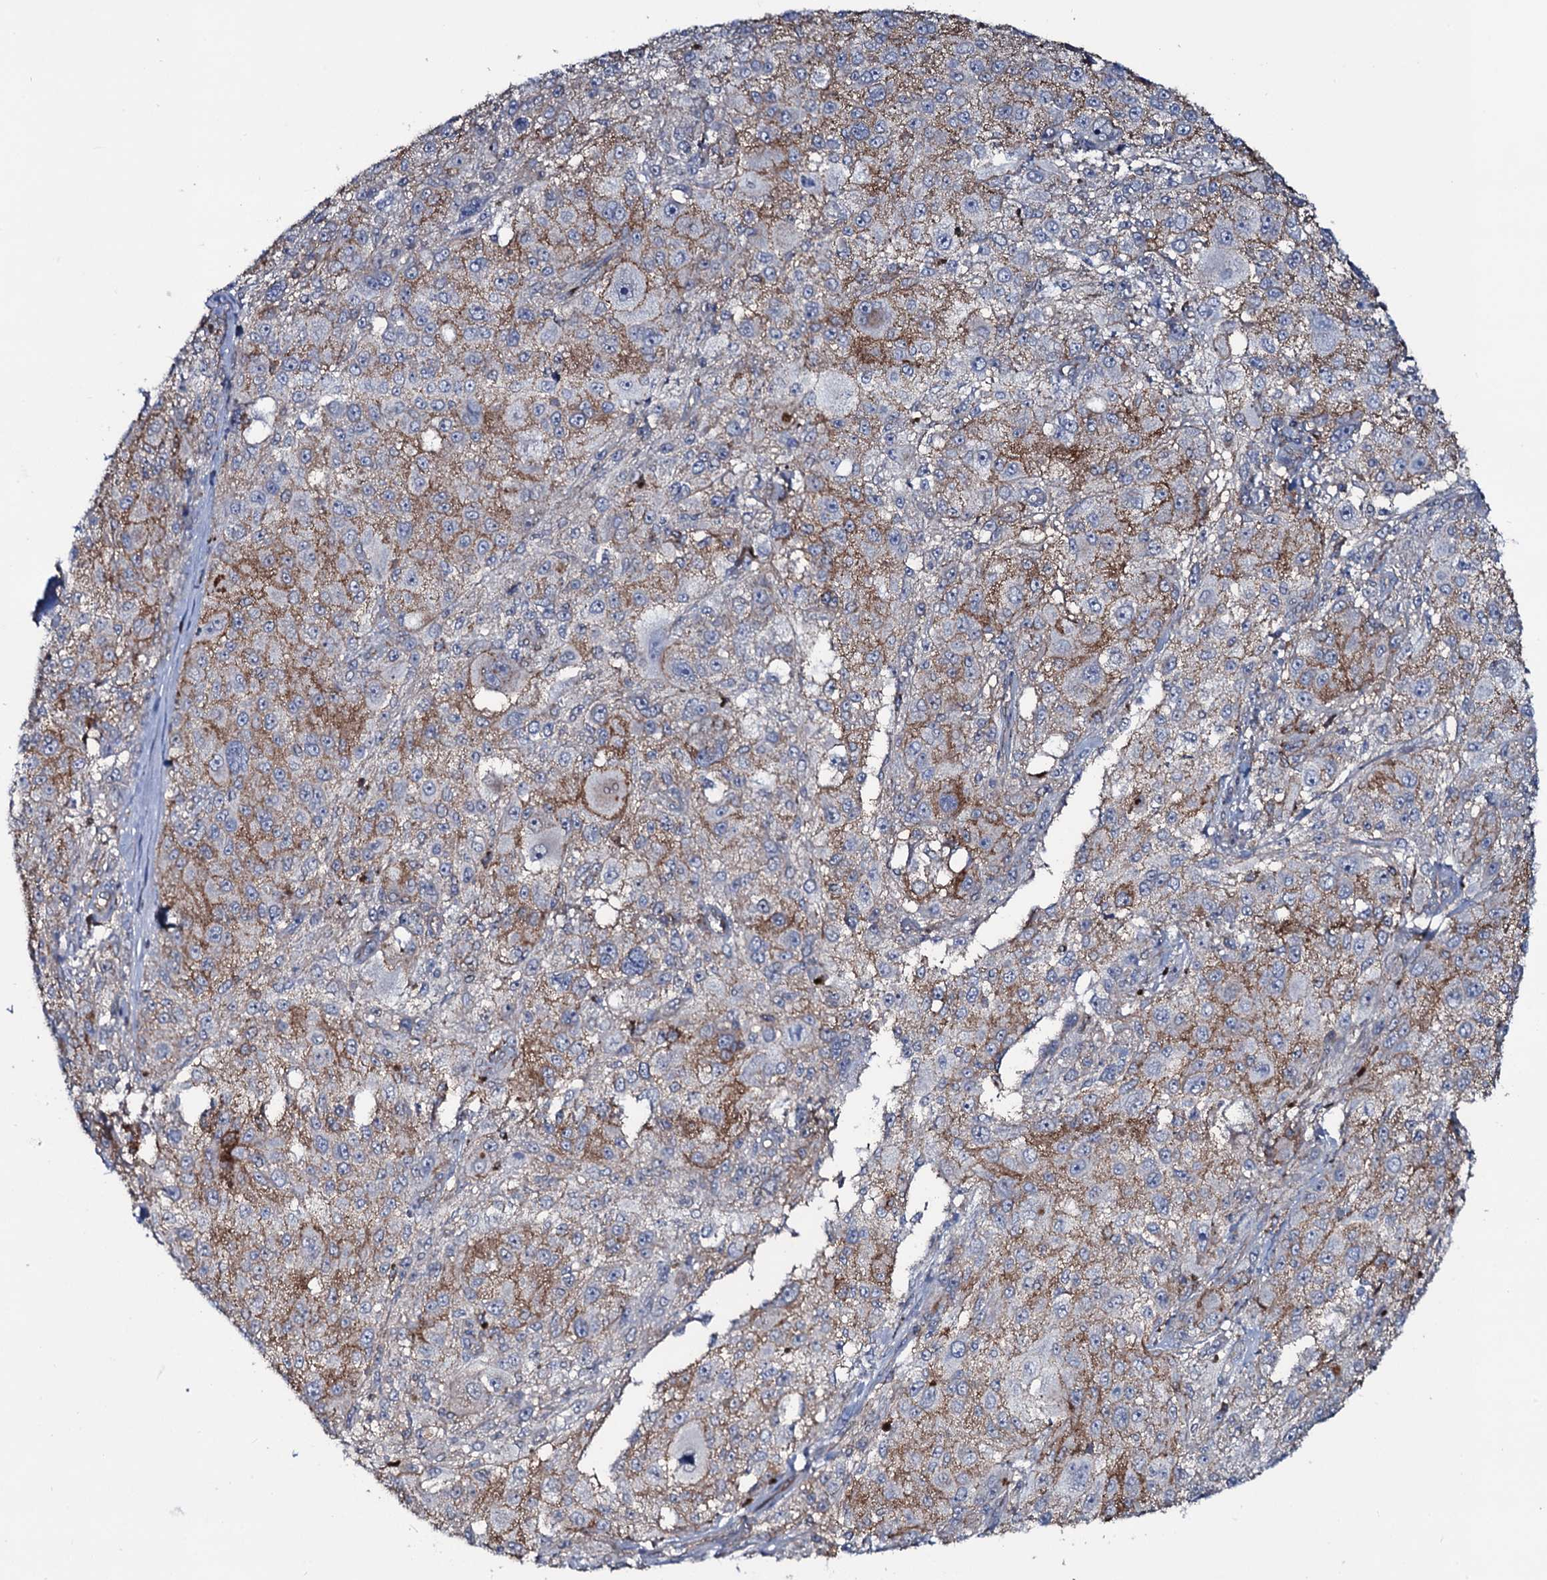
{"staining": {"intensity": "moderate", "quantity": "<25%", "location": "cytoplasmic/membranous"}, "tissue": "melanoma", "cell_type": "Tumor cells", "image_type": "cancer", "snomed": [{"axis": "morphology", "description": "Necrosis, NOS"}, {"axis": "morphology", "description": "Malignant melanoma, NOS"}, {"axis": "topography", "description": "Skin"}], "caption": "The histopathology image shows immunohistochemical staining of malignant melanoma. There is moderate cytoplasmic/membranous staining is seen in approximately <25% of tumor cells.", "gene": "SNAP23", "patient": {"sex": "female", "age": 87}}